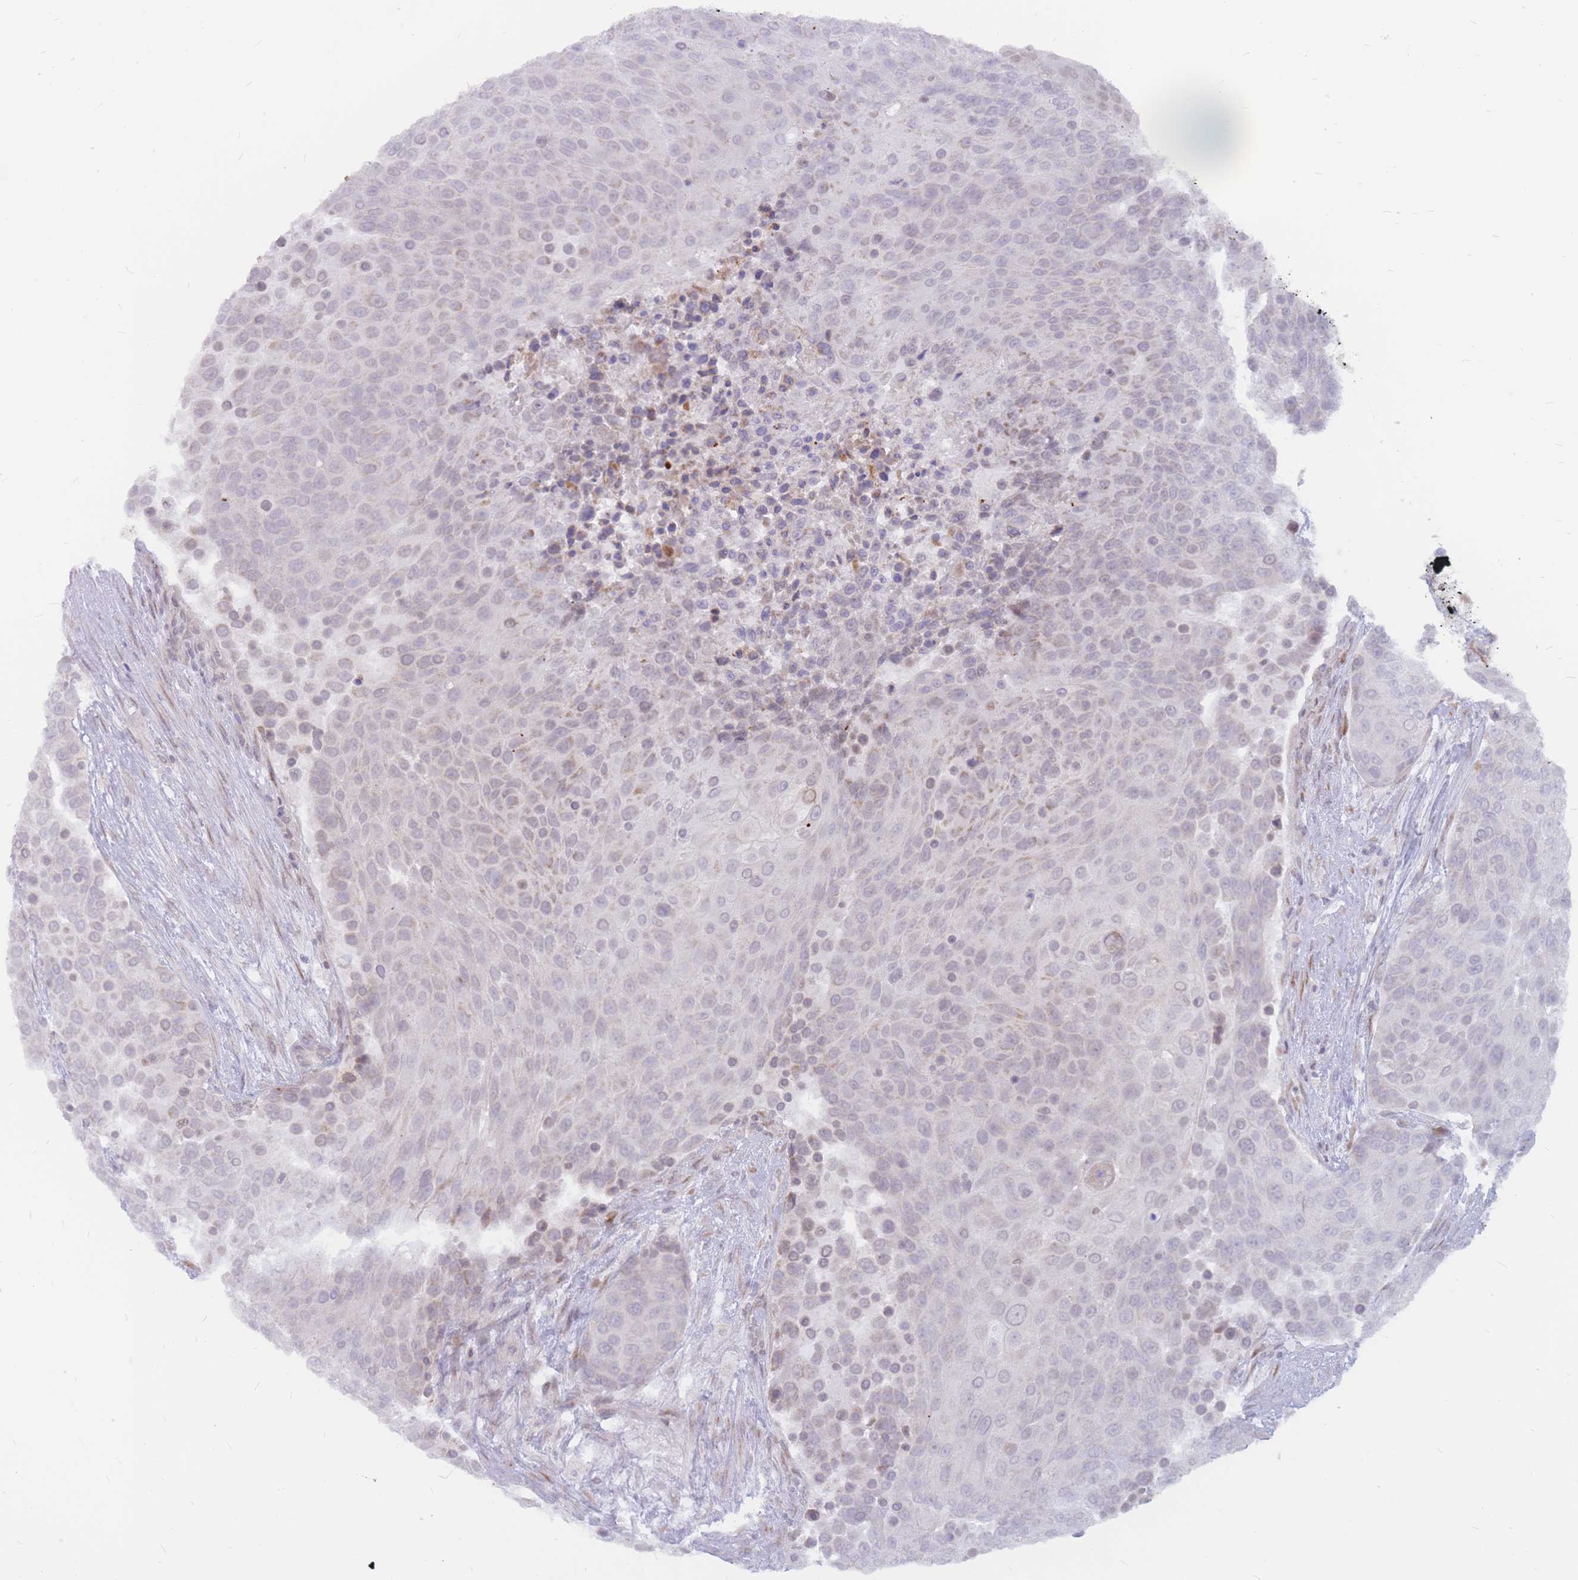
{"staining": {"intensity": "negative", "quantity": "none", "location": "none"}, "tissue": "urothelial cancer", "cell_type": "Tumor cells", "image_type": "cancer", "snomed": [{"axis": "morphology", "description": "Urothelial carcinoma, High grade"}, {"axis": "topography", "description": "Urinary bladder"}], "caption": "Tumor cells are negative for brown protein staining in urothelial carcinoma (high-grade). (DAB immunohistochemistry (IHC), high magnification).", "gene": "ADD2", "patient": {"sex": "female", "age": 63}}